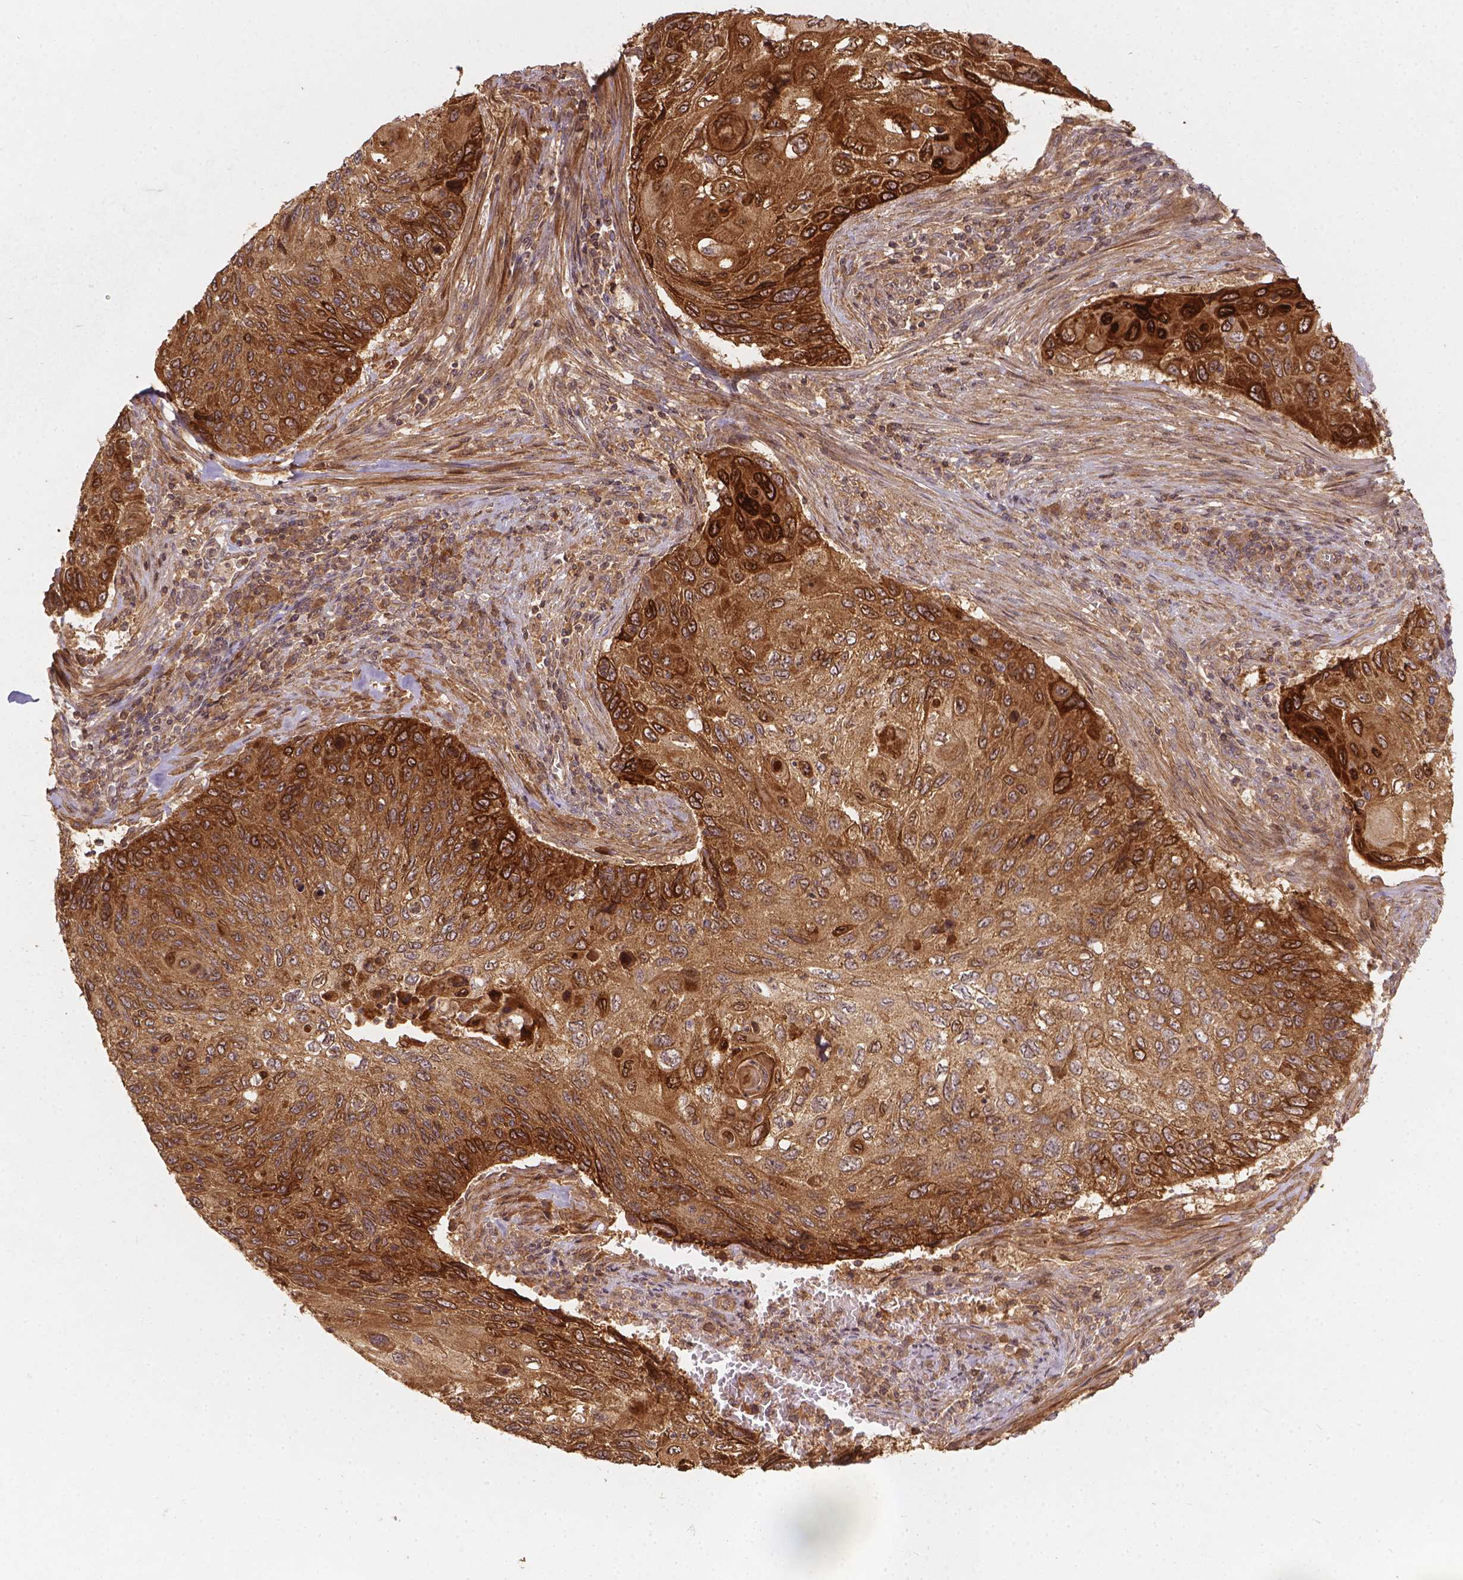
{"staining": {"intensity": "strong", "quantity": ">75%", "location": "cytoplasmic/membranous"}, "tissue": "cervical cancer", "cell_type": "Tumor cells", "image_type": "cancer", "snomed": [{"axis": "morphology", "description": "Squamous cell carcinoma, NOS"}, {"axis": "topography", "description": "Cervix"}], "caption": "Immunohistochemistry (IHC) histopathology image of squamous cell carcinoma (cervical) stained for a protein (brown), which displays high levels of strong cytoplasmic/membranous staining in about >75% of tumor cells.", "gene": "XPR1", "patient": {"sex": "female", "age": 70}}